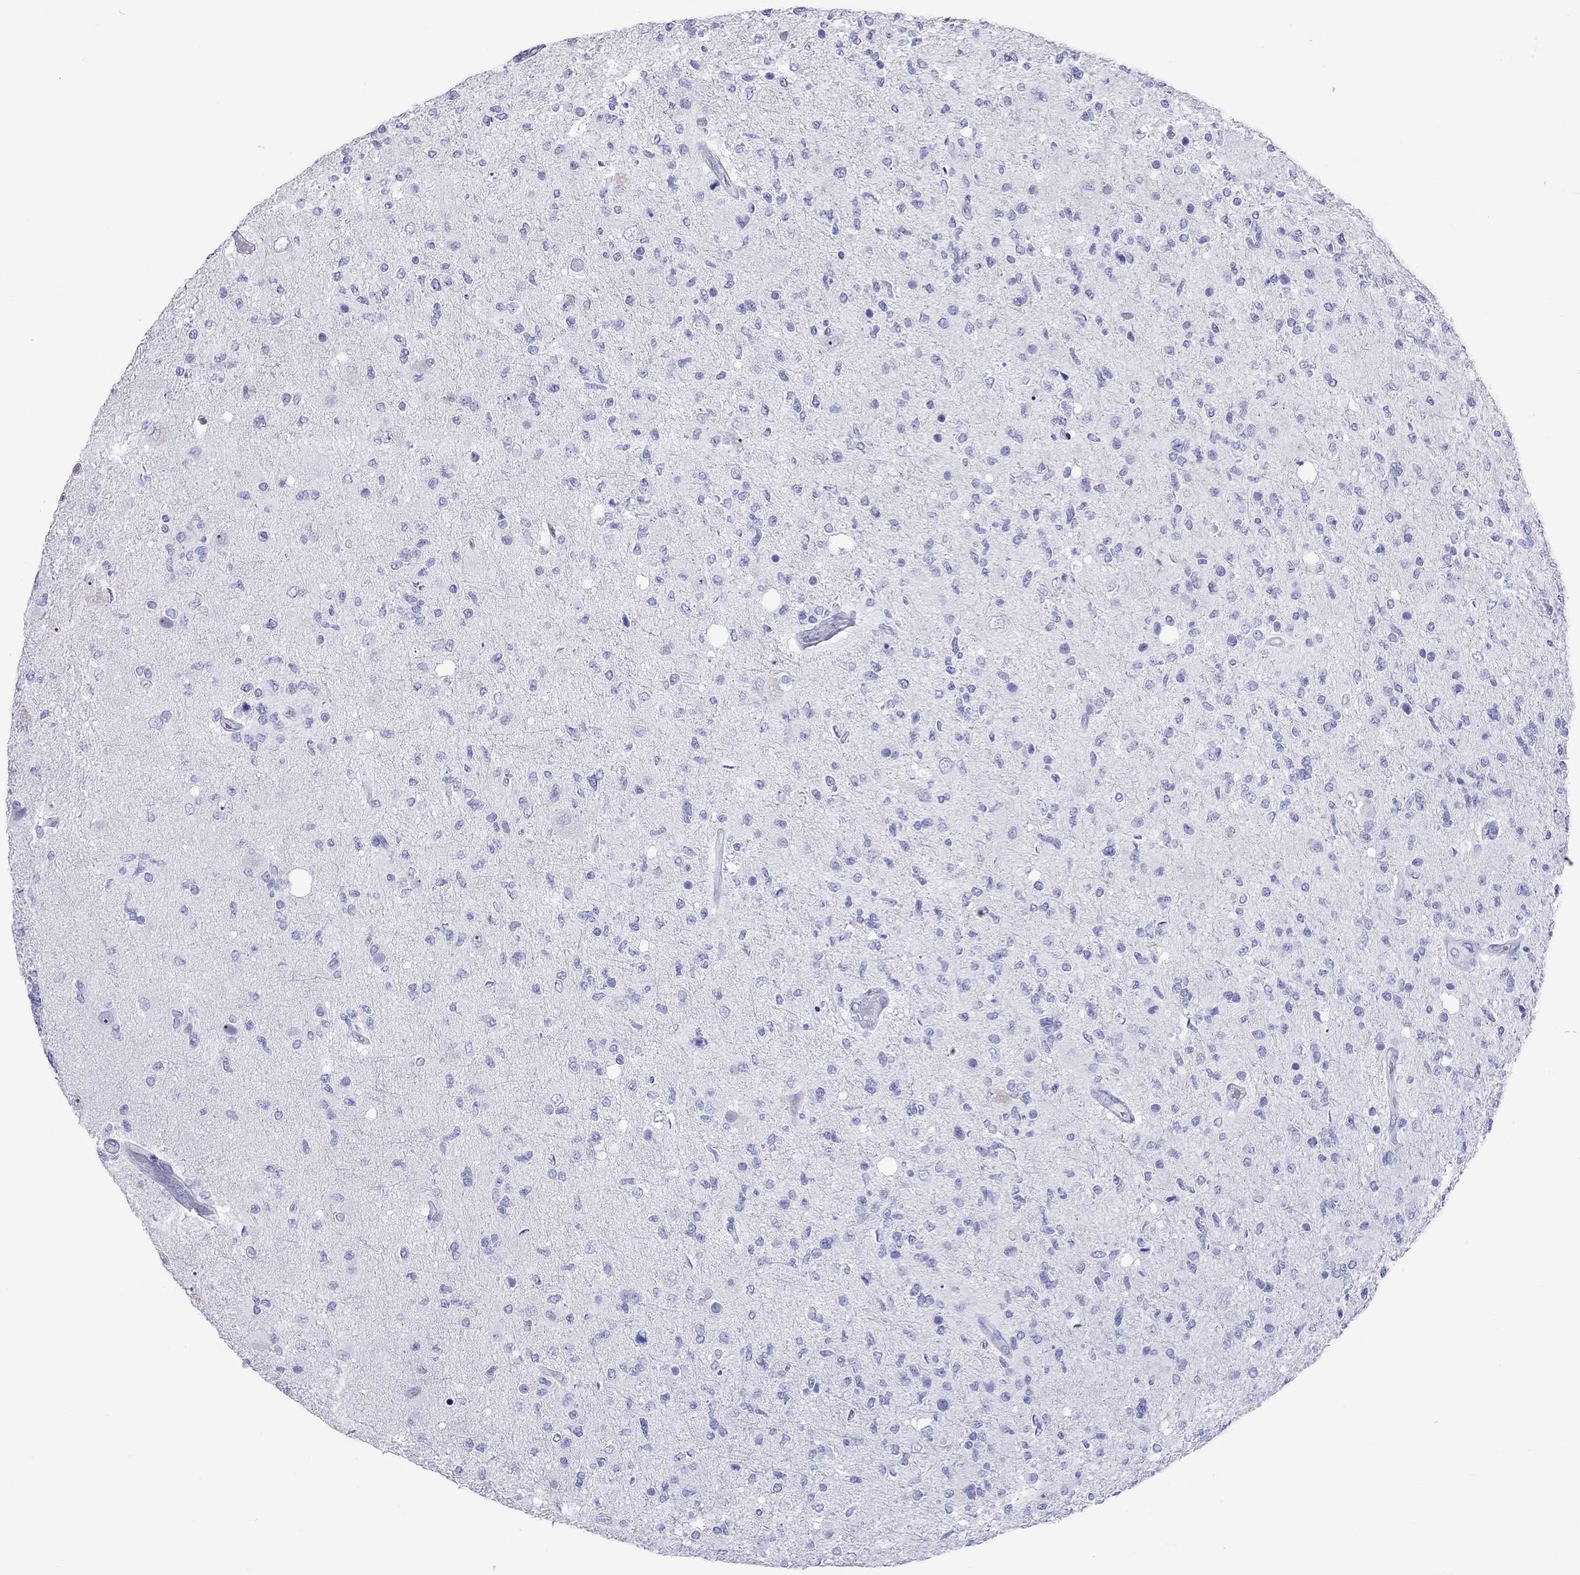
{"staining": {"intensity": "negative", "quantity": "none", "location": "none"}, "tissue": "glioma", "cell_type": "Tumor cells", "image_type": "cancer", "snomed": [{"axis": "morphology", "description": "Glioma, malignant, High grade"}, {"axis": "topography", "description": "Cerebral cortex"}], "caption": "This photomicrograph is of malignant high-grade glioma stained with IHC to label a protein in brown with the nuclei are counter-stained blue. There is no expression in tumor cells. (IHC, brightfield microscopy, high magnification).", "gene": "SLAMF1", "patient": {"sex": "male", "age": 70}}